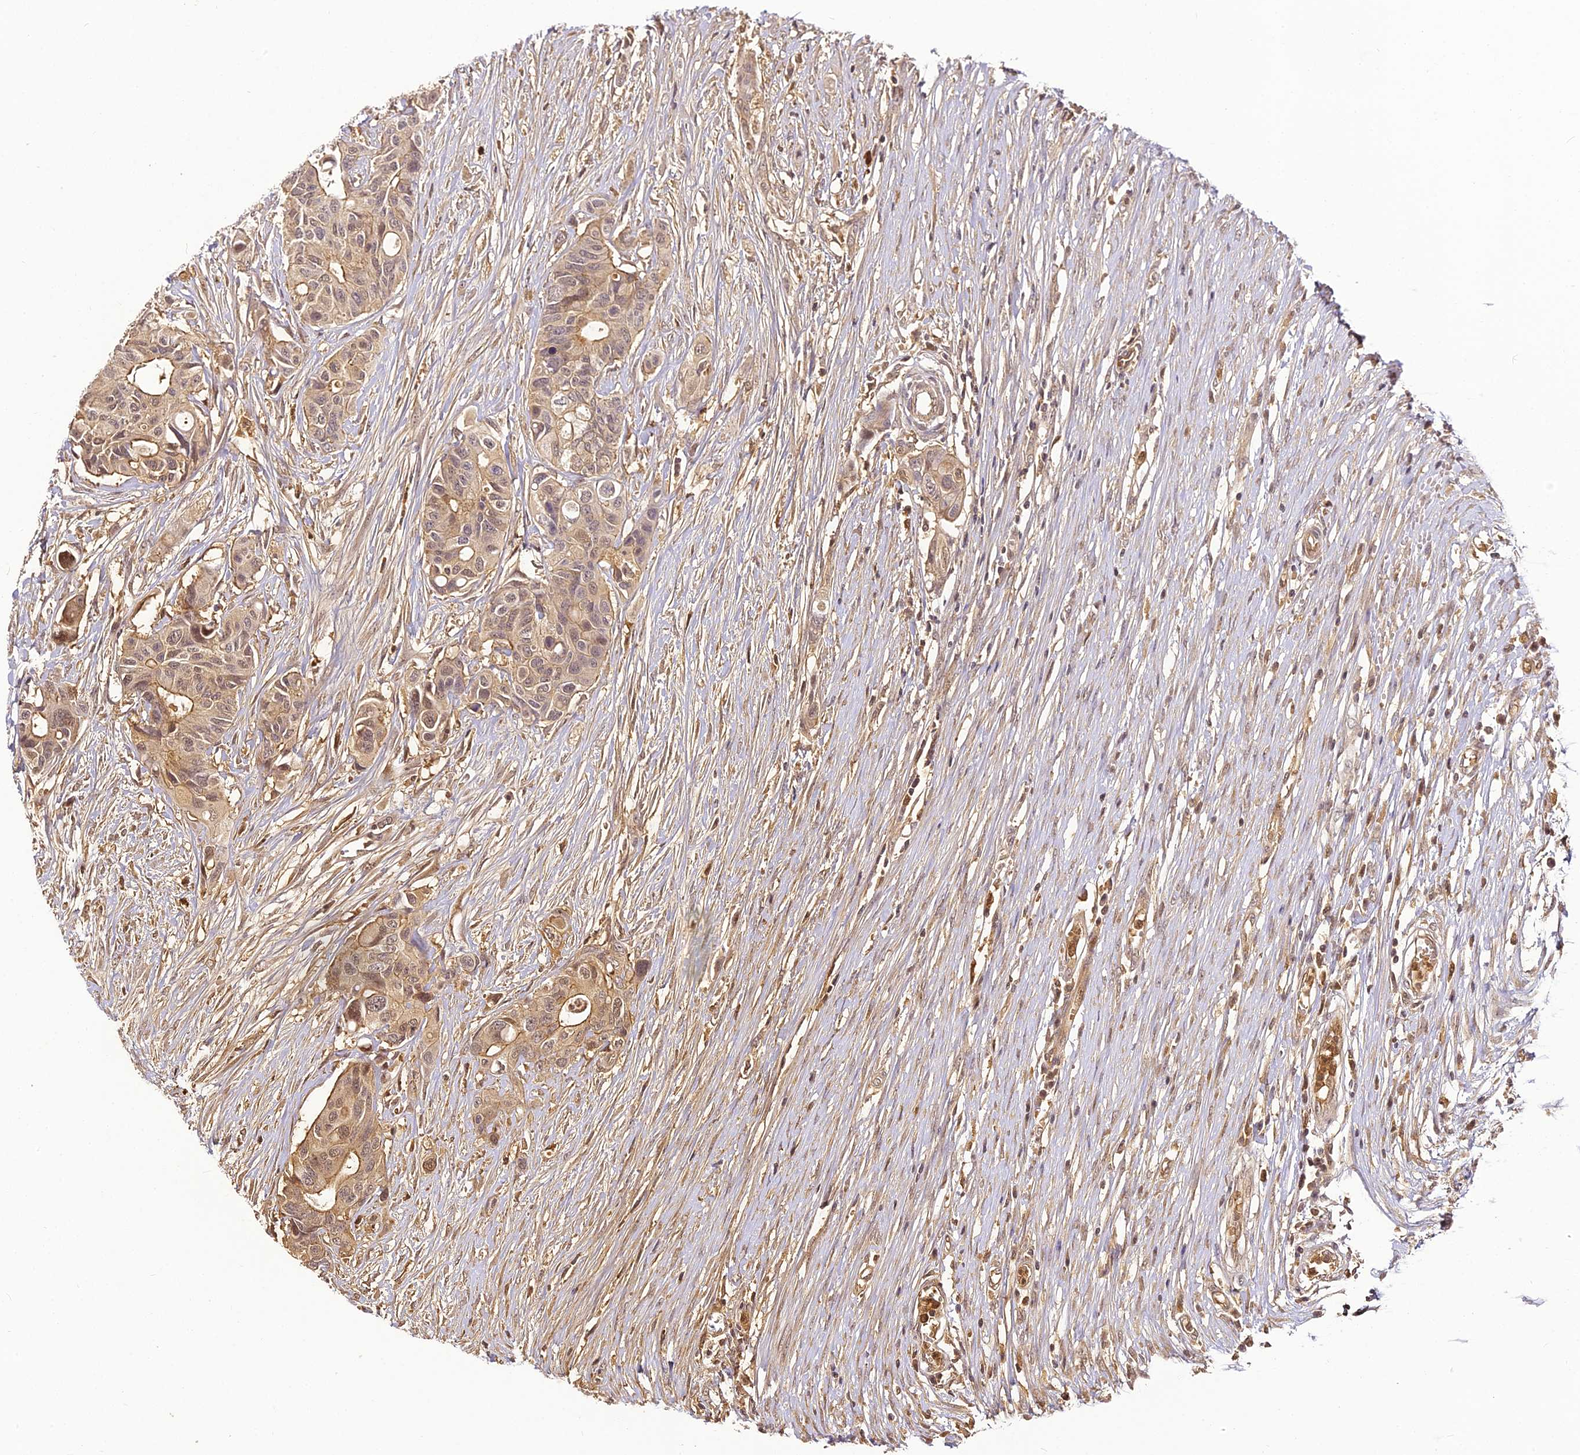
{"staining": {"intensity": "moderate", "quantity": "25%-75%", "location": "cytoplasmic/membranous"}, "tissue": "colorectal cancer", "cell_type": "Tumor cells", "image_type": "cancer", "snomed": [{"axis": "morphology", "description": "Adenocarcinoma, NOS"}, {"axis": "topography", "description": "Colon"}], "caption": "Tumor cells show medium levels of moderate cytoplasmic/membranous staining in about 25%-75% of cells in human colorectal cancer. (Stains: DAB (3,3'-diaminobenzidine) in brown, nuclei in blue, Microscopy: brightfield microscopy at high magnification).", "gene": "BCDIN3D", "patient": {"sex": "male", "age": 77}}